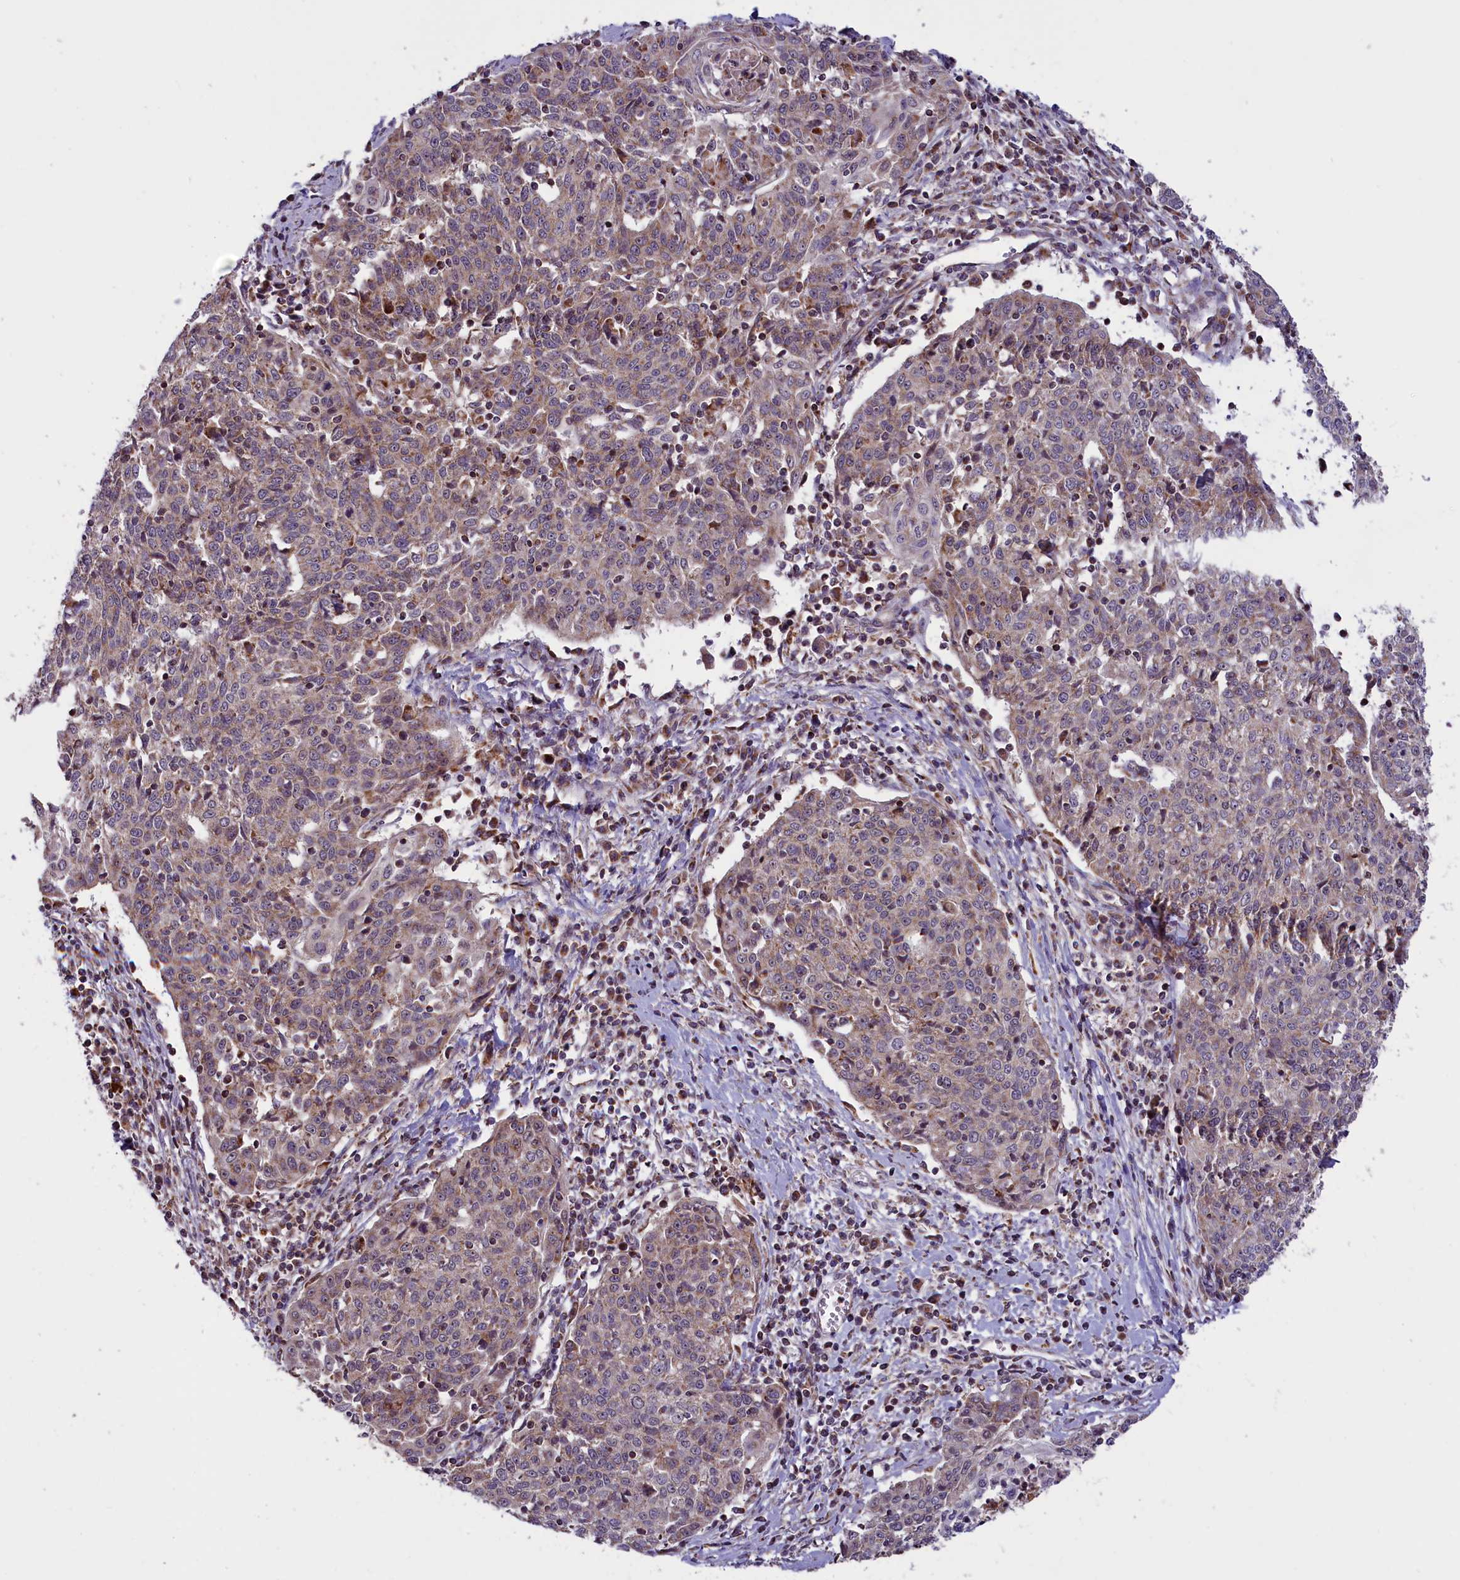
{"staining": {"intensity": "weak", "quantity": "25%-75%", "location": "cytoplasmic/membranous"}, "tissue": "cervical cancer", "cell_type": "Tumor cells", "image_type": "cancer", "snomed": [{"axis": "morphology", "description": "Squamous cell carcinoma, NOS"}, {"axis": "topography", "description": "Cervix"}], "caption": "This is an image of IHC staining of cervical cancer (squamous cell carcinoma), which shows weak positivity in the cytoplasmic/membranous of tumor cells.", "gene": "GLRX5", "patient": {"sex": "female", "age": 48}}